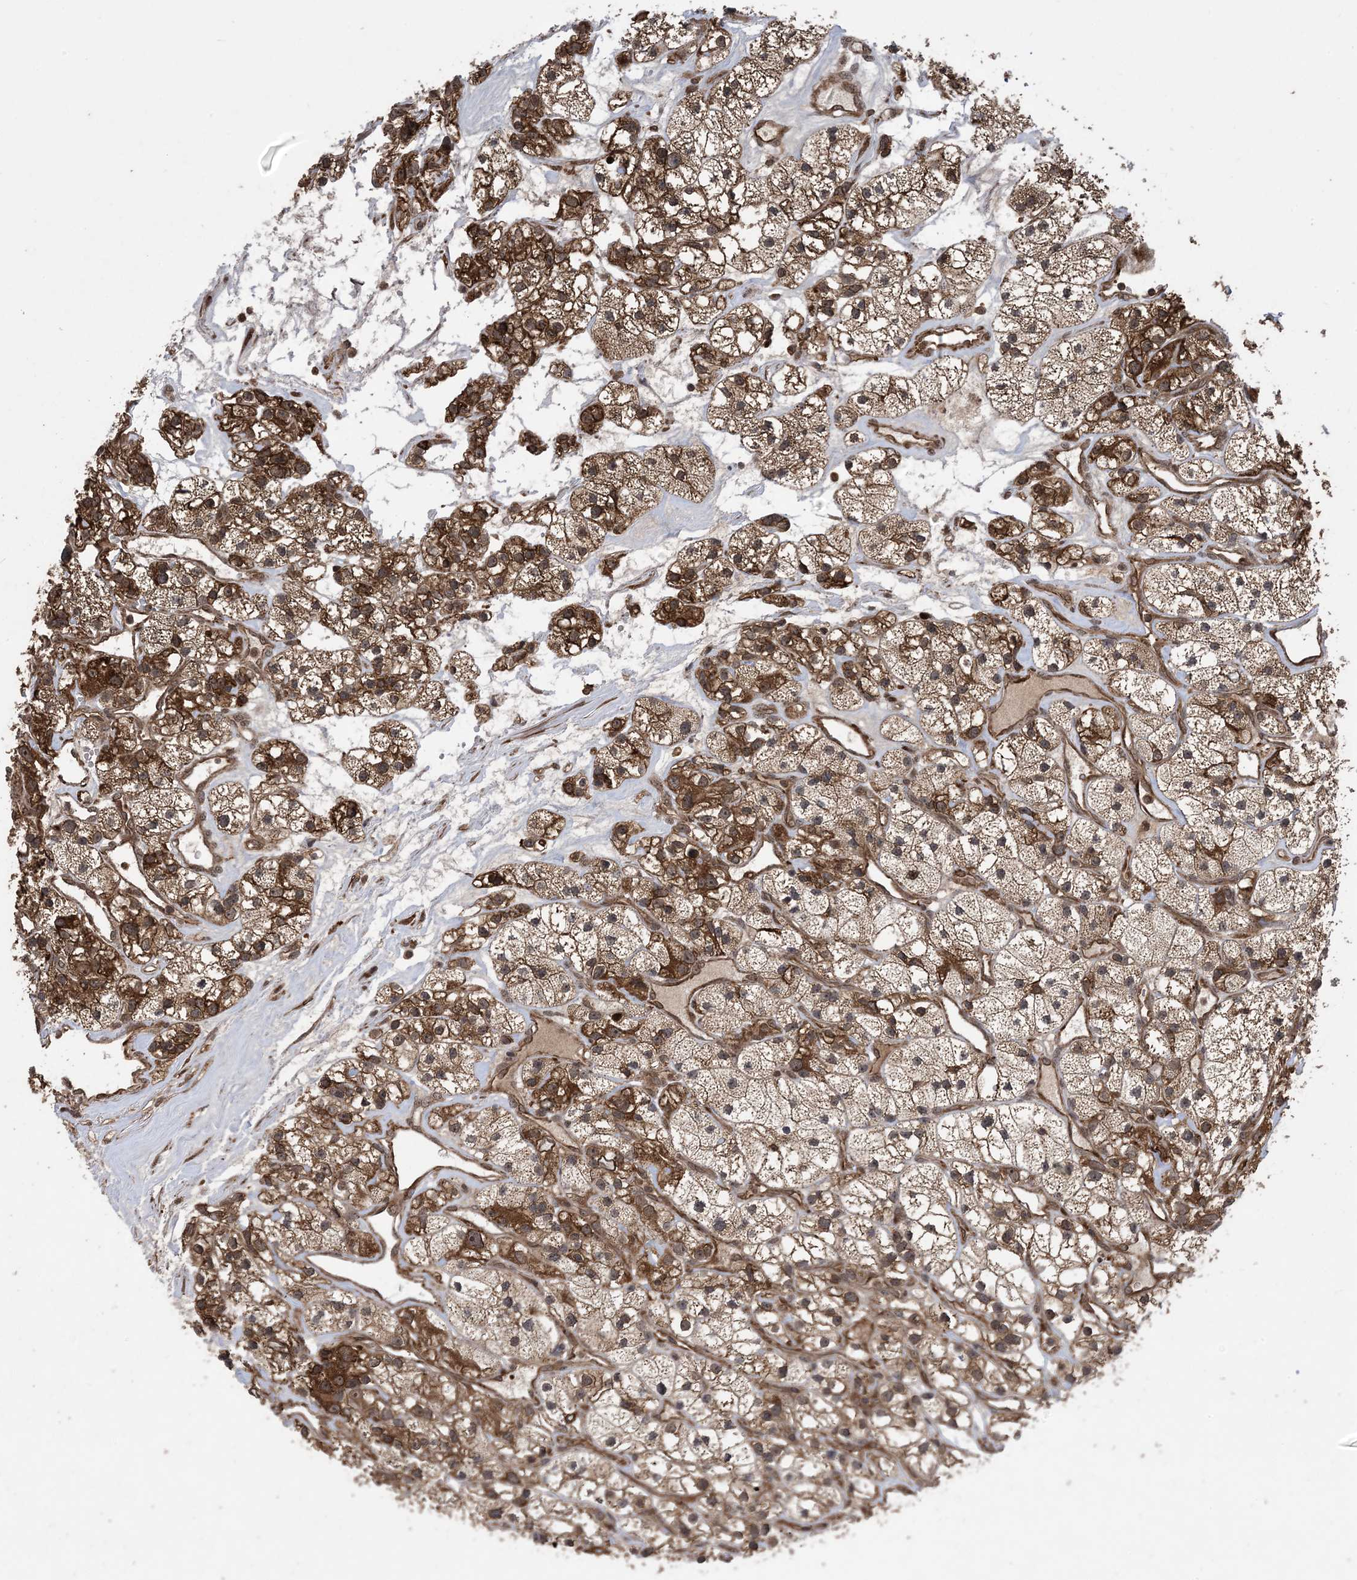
{"staining": {"intensity": "strong", "quantity": ">75%", "location": "cytoplasmic/membranous"}, "tissue": "renal cancer", "cell_type": "Tumor cells", "image_type": "cancer", "snomed": [{"axis": "morphology", "description": "Adenocarcinoma, NOS"}, {"axis": "topography", "description": "Kidney"}], "caption": "DAB (3,3'-diaminobenzidine) immunohistochemical staining of human renal cancer shows strong cytoplasmic/membranous protein staining in about >75% of tumor cells.", "gene": "ZNF511", "patient": {"sex": "female", "age": 57}}